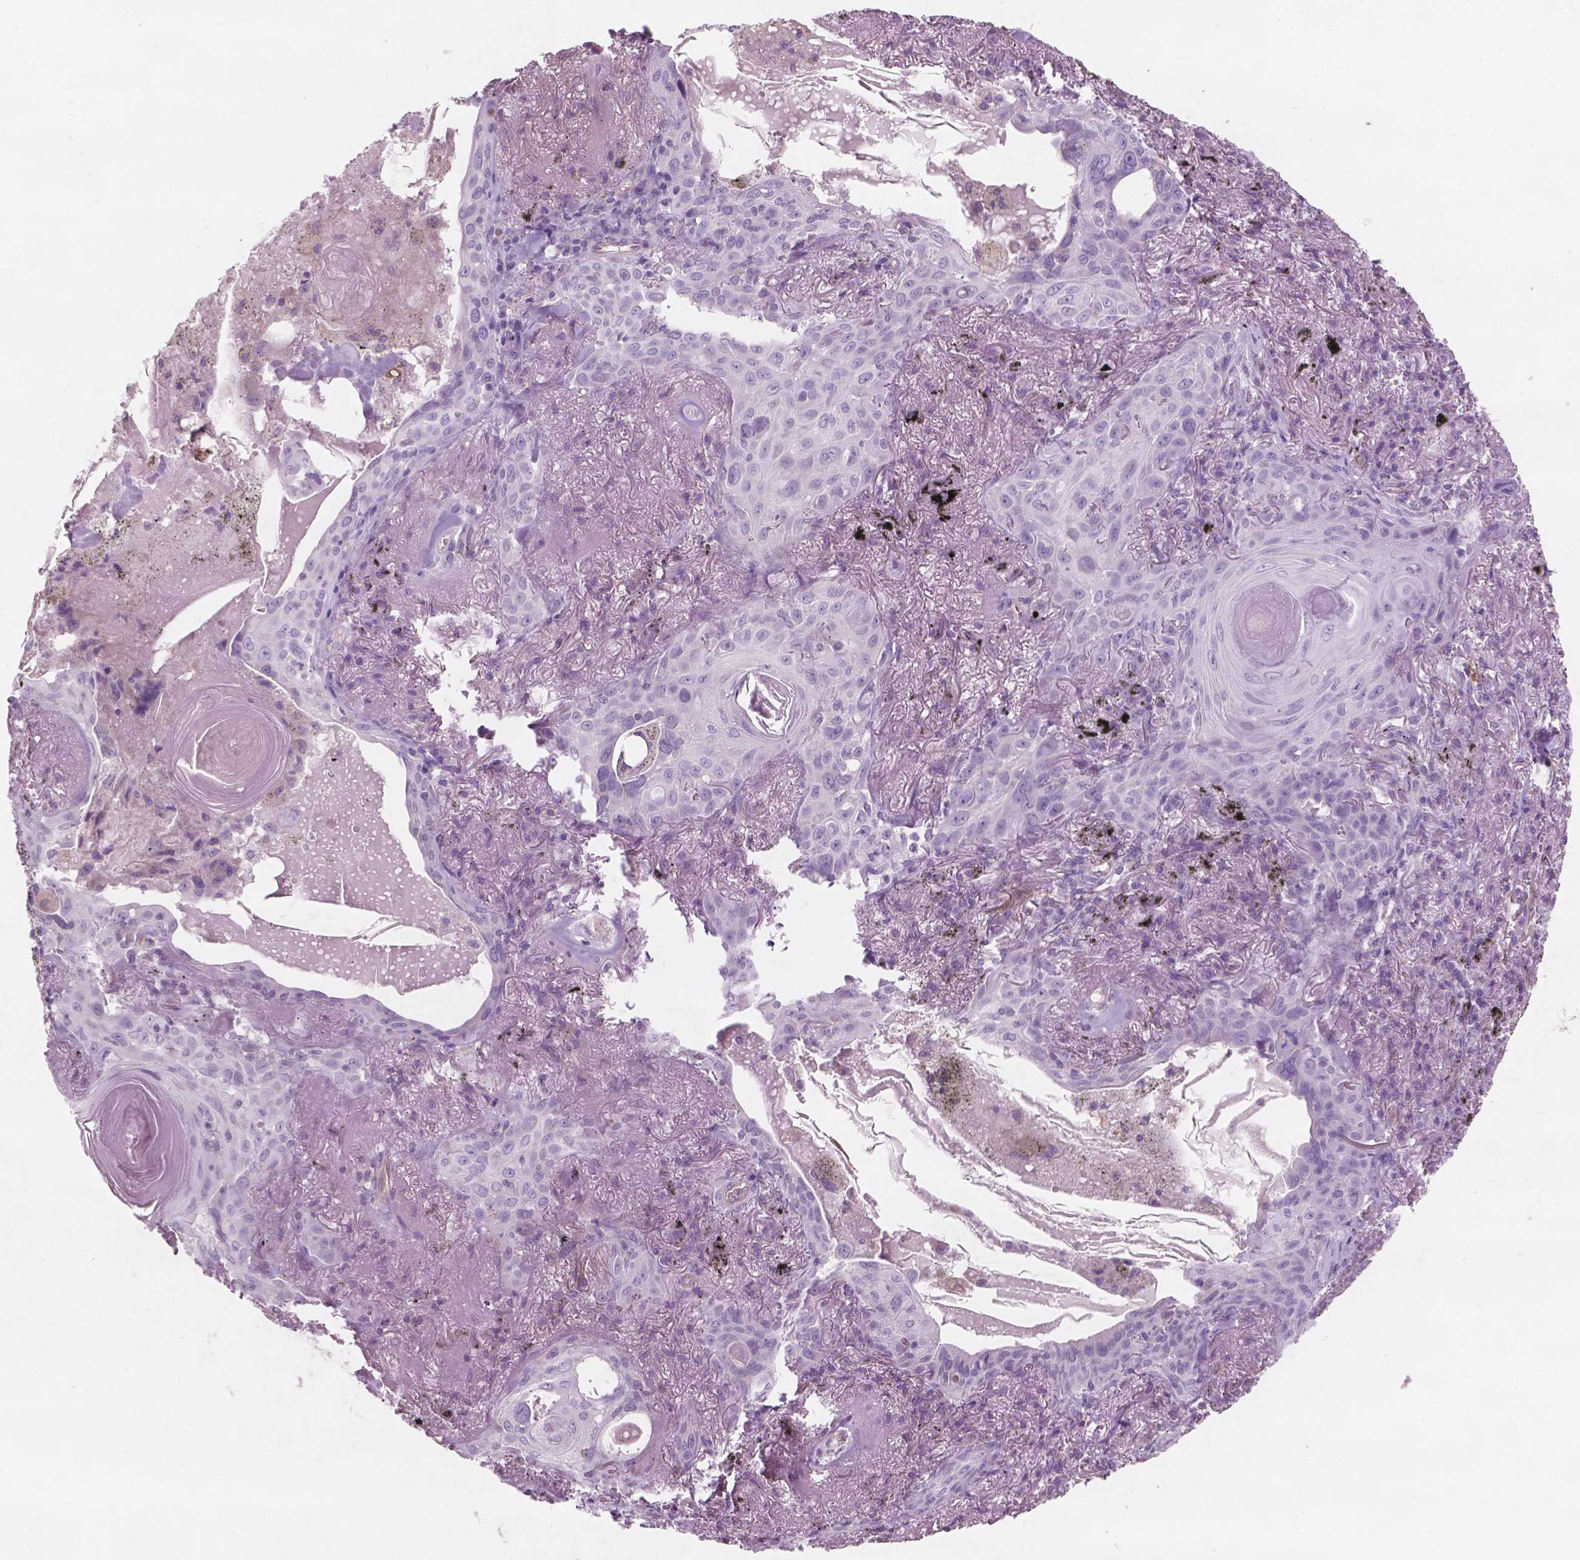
{"staining": {"intensity": "negative", "quantity": "none", "location": "none"}, "tissue": "lung cancer", "cell_type": "Tumor cells", "image_type": "cancer", "snomed": [{"axis": "morphology", "description": "Squamous cell carcinoma, NOS"}, {"axis": "topography", "description": "Lung"}], "caption": "DAB (3,3'-diaminobenzidine) immunohistochemical staining of lung squamous cell carcinoma exhibits no significant staining in tumor cells.", "gene": "AWAT1", "patient": {"sex": "male", "age": 79}}